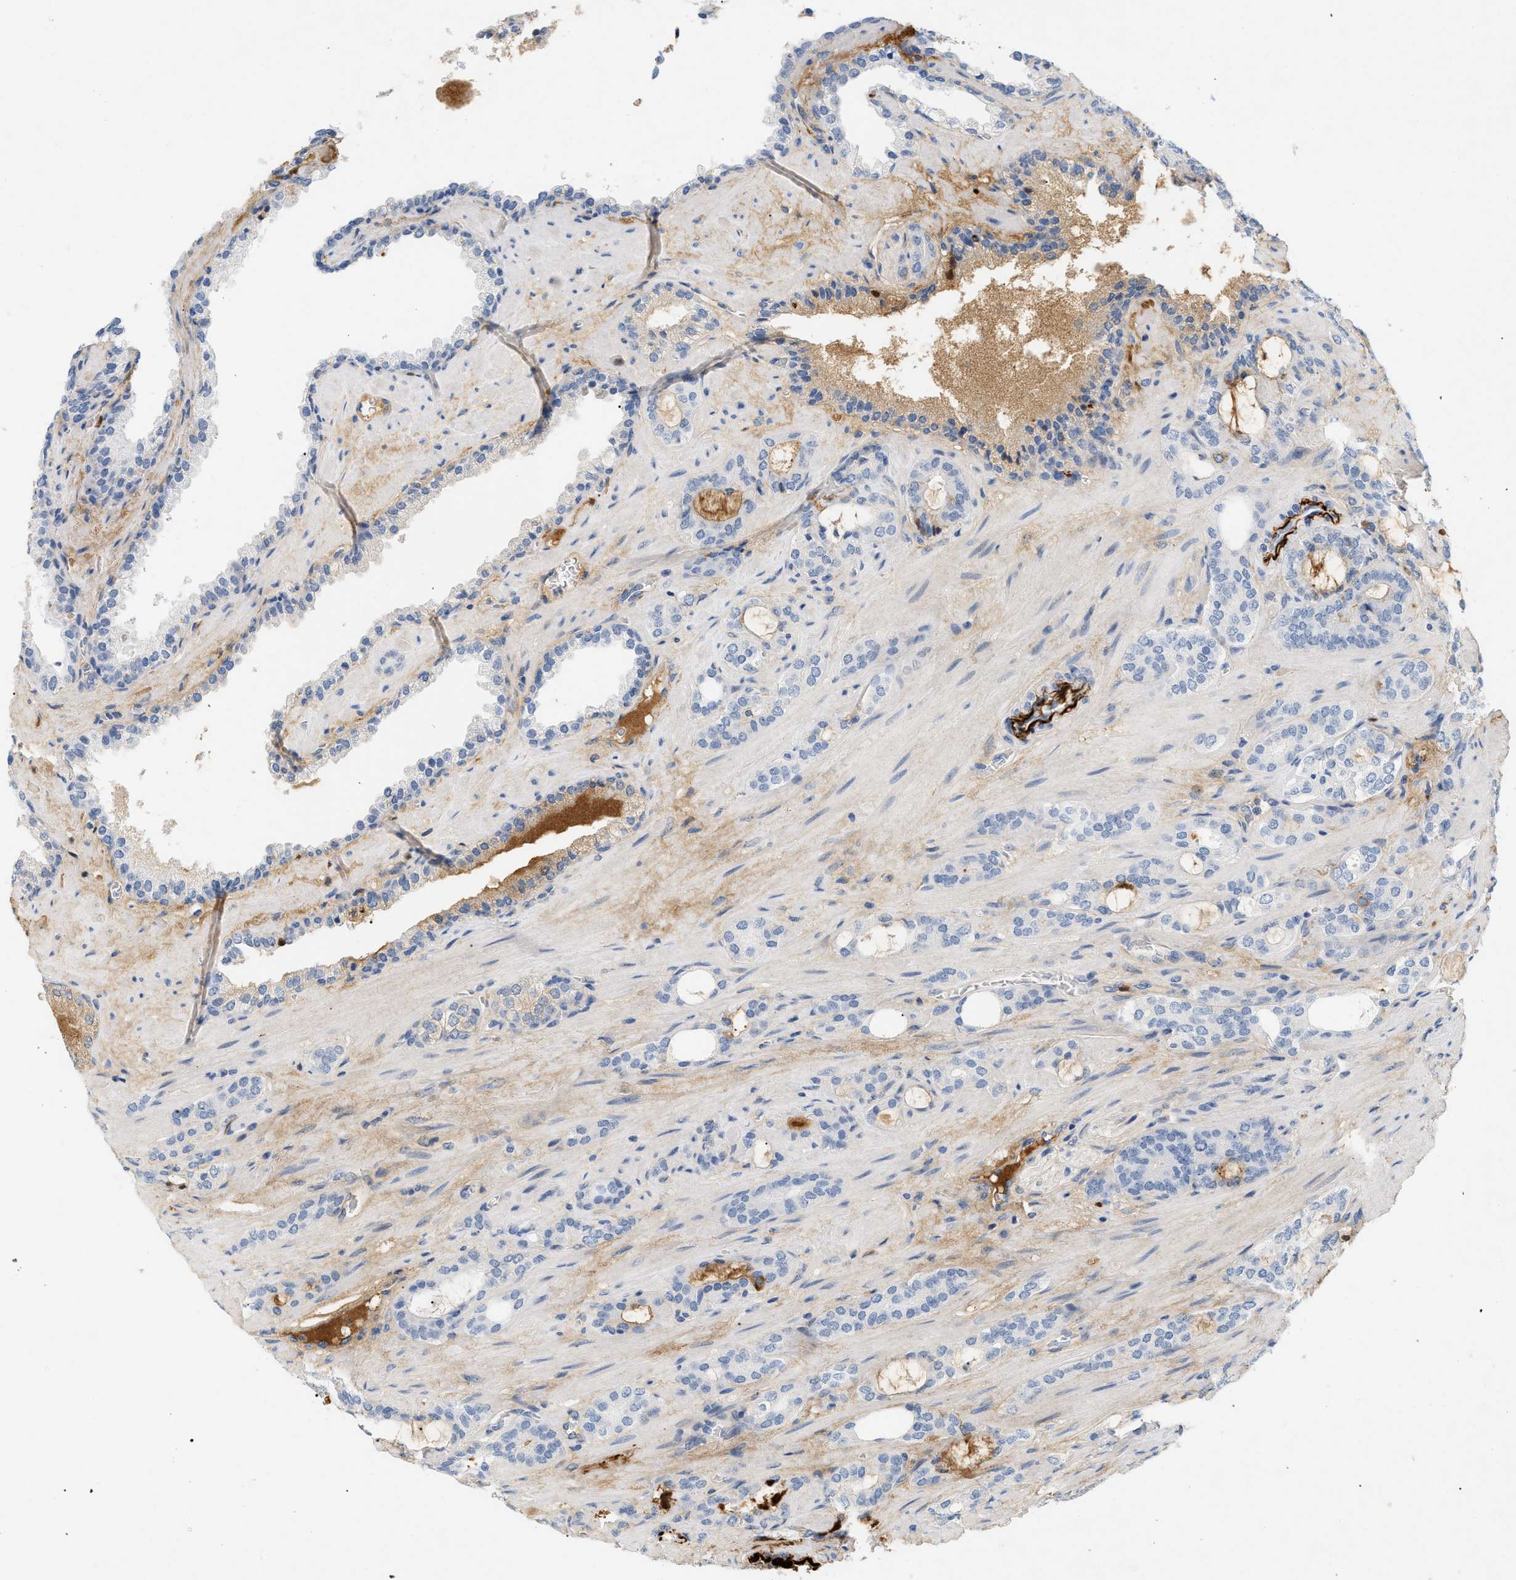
{"staining": {"intensity": "negative", "quantity": "none", "location": "none"}, "tissue": "prostate cancer", "cell_type": "Tumor cells", "image_type": "cancer", "snomed": [{"axis": "morphology", "description": "Adenocarcinoma, Low grade"}, {"axis": "topography", "description": "Prostate"}], "caption": "DAB (3,3'-diaminobenzidine) immunohistochemical staining of prostate low-grade adenocarcinoma exhibits no significant expression in tumor cells.", "gene": "CFH", "patient": {"sex": "male", "age": 63}}